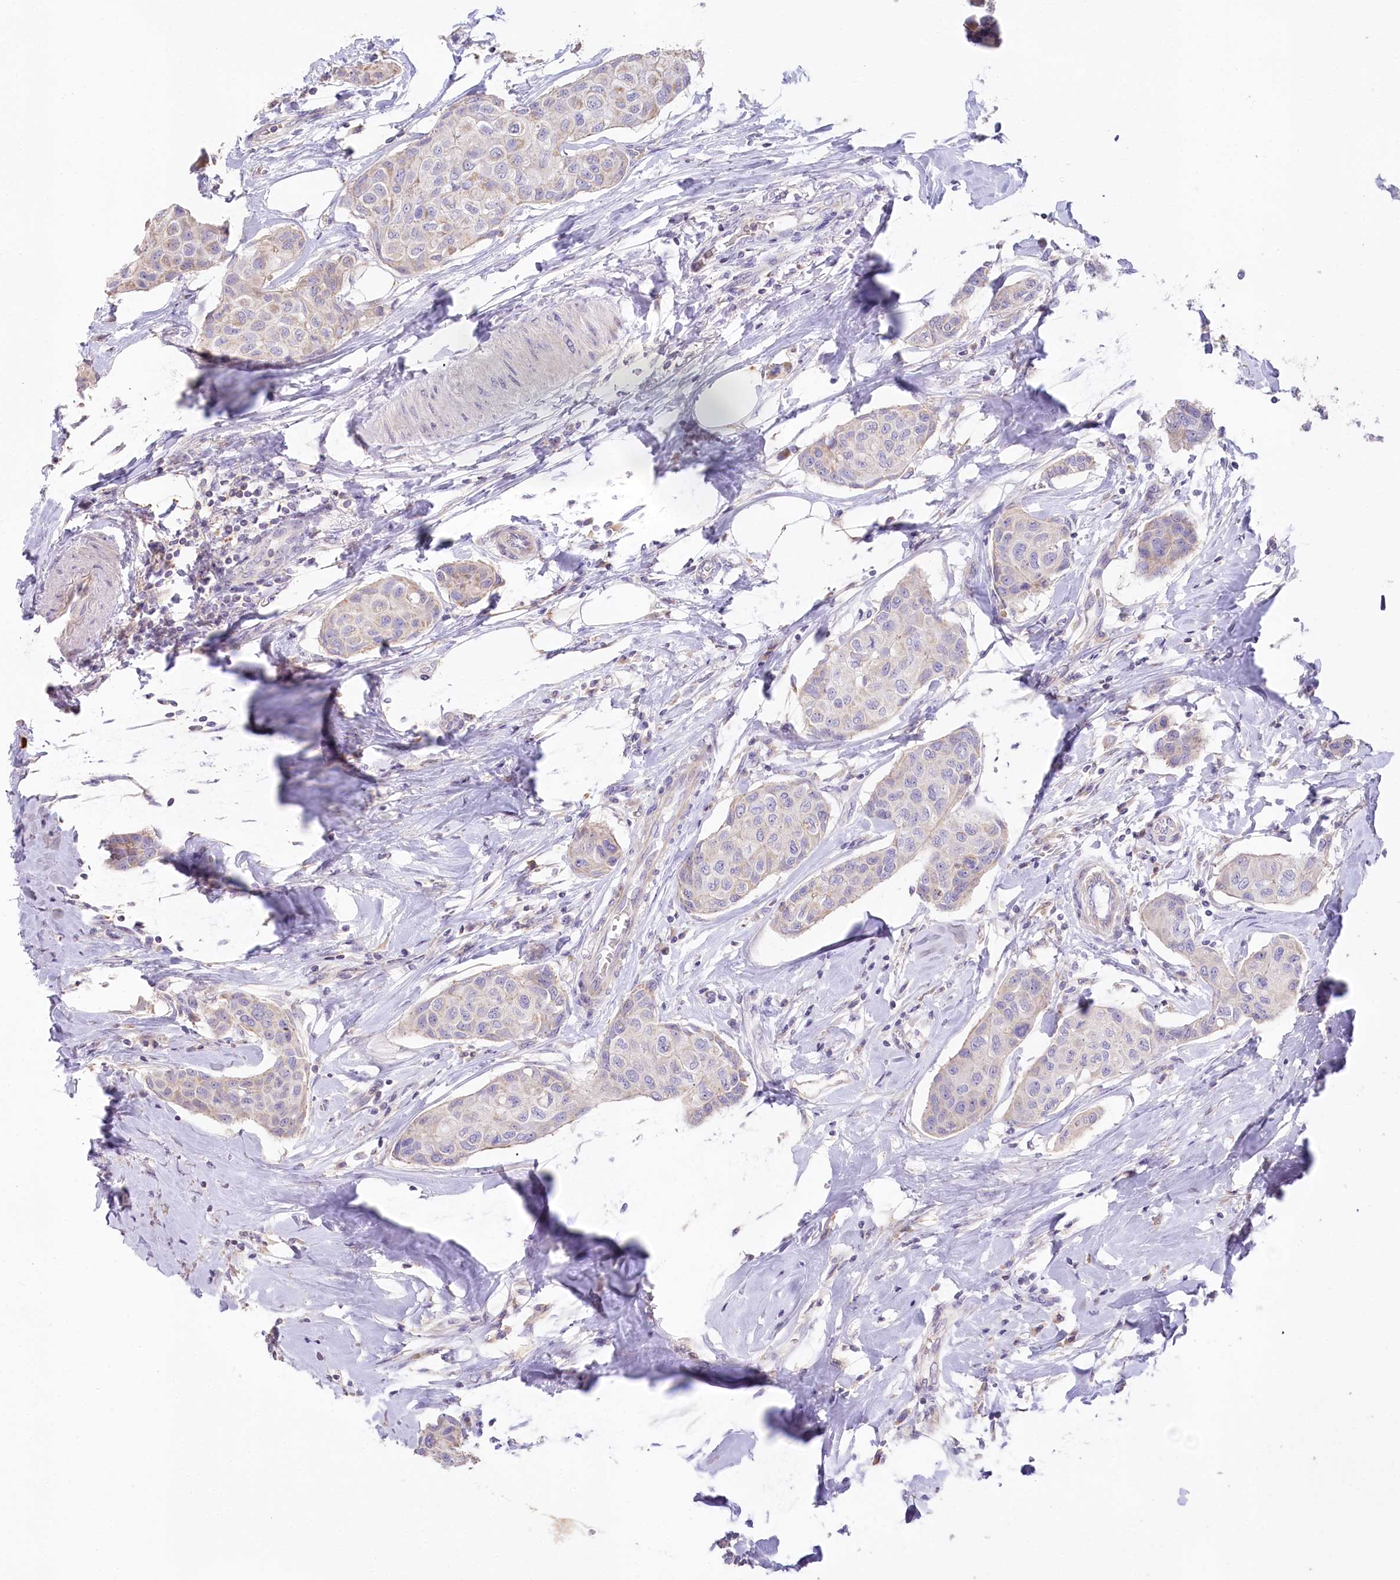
{"staining": {"intensity": "negative", "quantity": "none", "location": "none"}, "tissue": "breast cancer", "cell_type": "Tumor cells", "image_type": "cancer", "snomed": [{"axis": "morphology", "description": "Duct carcinoma"}, {"axis": "topography", "description": "Breast"}], "caption": "Tumor cells show no significant staining in breast invasive ductal carcinoma. Brightfield microscopy of IHC stained with DAB (brown) and hematoxylin (blue), captured at high magnification.", "gene": "SLC6A11", "patient": {"sex": "female", "age": 80}}